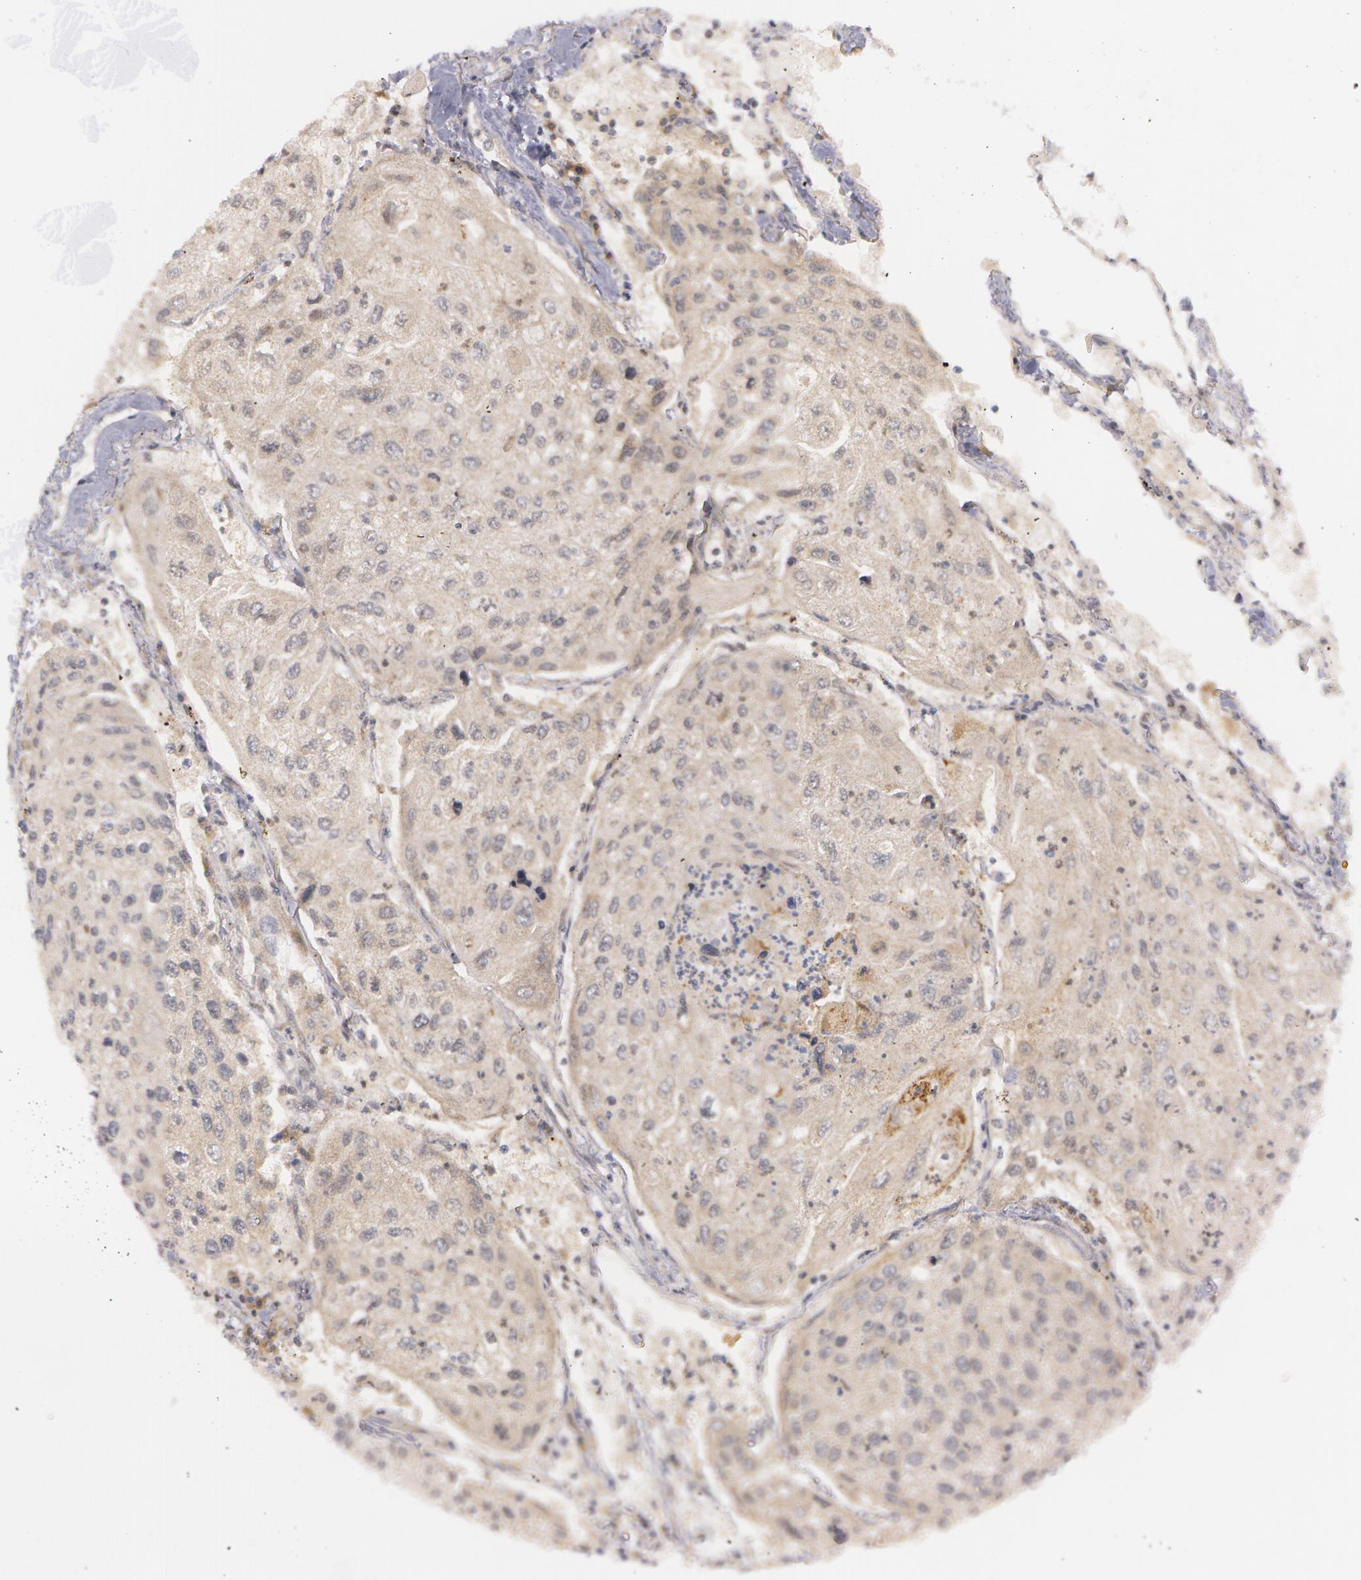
{"staining": {"intensity": "negative", "quantity": "none", "location": "none"}, "tissue": "lung cancer", "cell_type": "Tumor cells", "image_type": "cancer", "snomed": [{"axis": "morphology", "description": "Squamous cell carcinoma, NOS"}, {"axis": "topography", "description": "Lung"}], "caption": "DAB (3,3'-diaminobenzidine) immunohistochemical staining of human lung squamous cell carcinoma reveals no significant expression in tumor cells.", "gene": "IL1RN", "patient": {"sex": "male", "age": 75}}